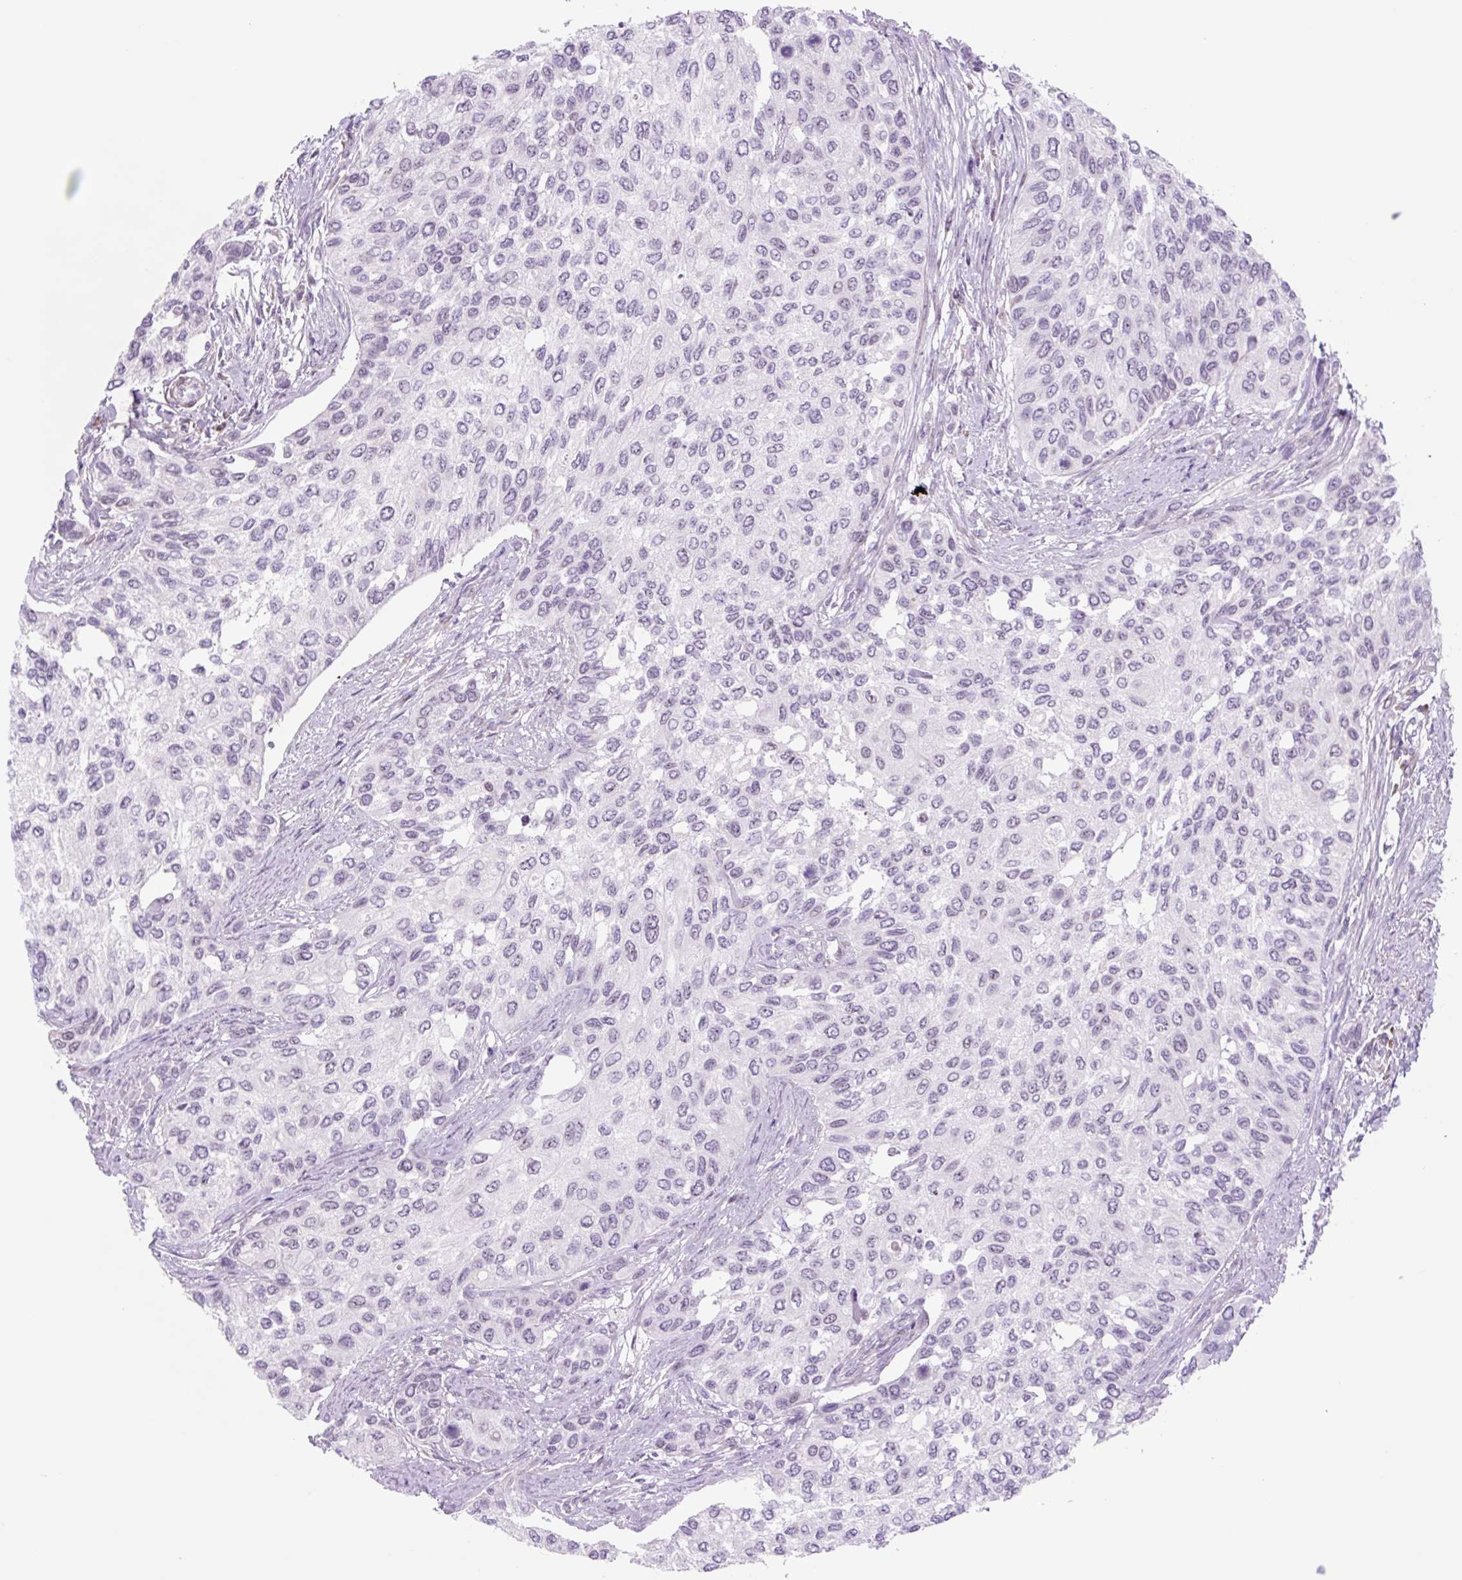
{"staining": {"intensity": "negative", "quantity": "none", "location": "none"}, "tissue": "urothelial cancer", "cell_type": "Tumor cells", "image_type": "cancer", "snomed": [{"axis": "morphology", "description": "Normal tissue, NOS"}, {"axis": "morphology", "description": "Urothelial carcinoma, High grade"}, {"axis": "topography", "description": "Vascular tissue"}, {"axis": "topography", "description": "Urinary bladder"}], "caption": "This is an IHC micrograph of urothelial carcinoma (high-grade). There is no positivity in tumor cells.", "gene": "RRS1", "patient": {"sex": "female", "age": 56}}